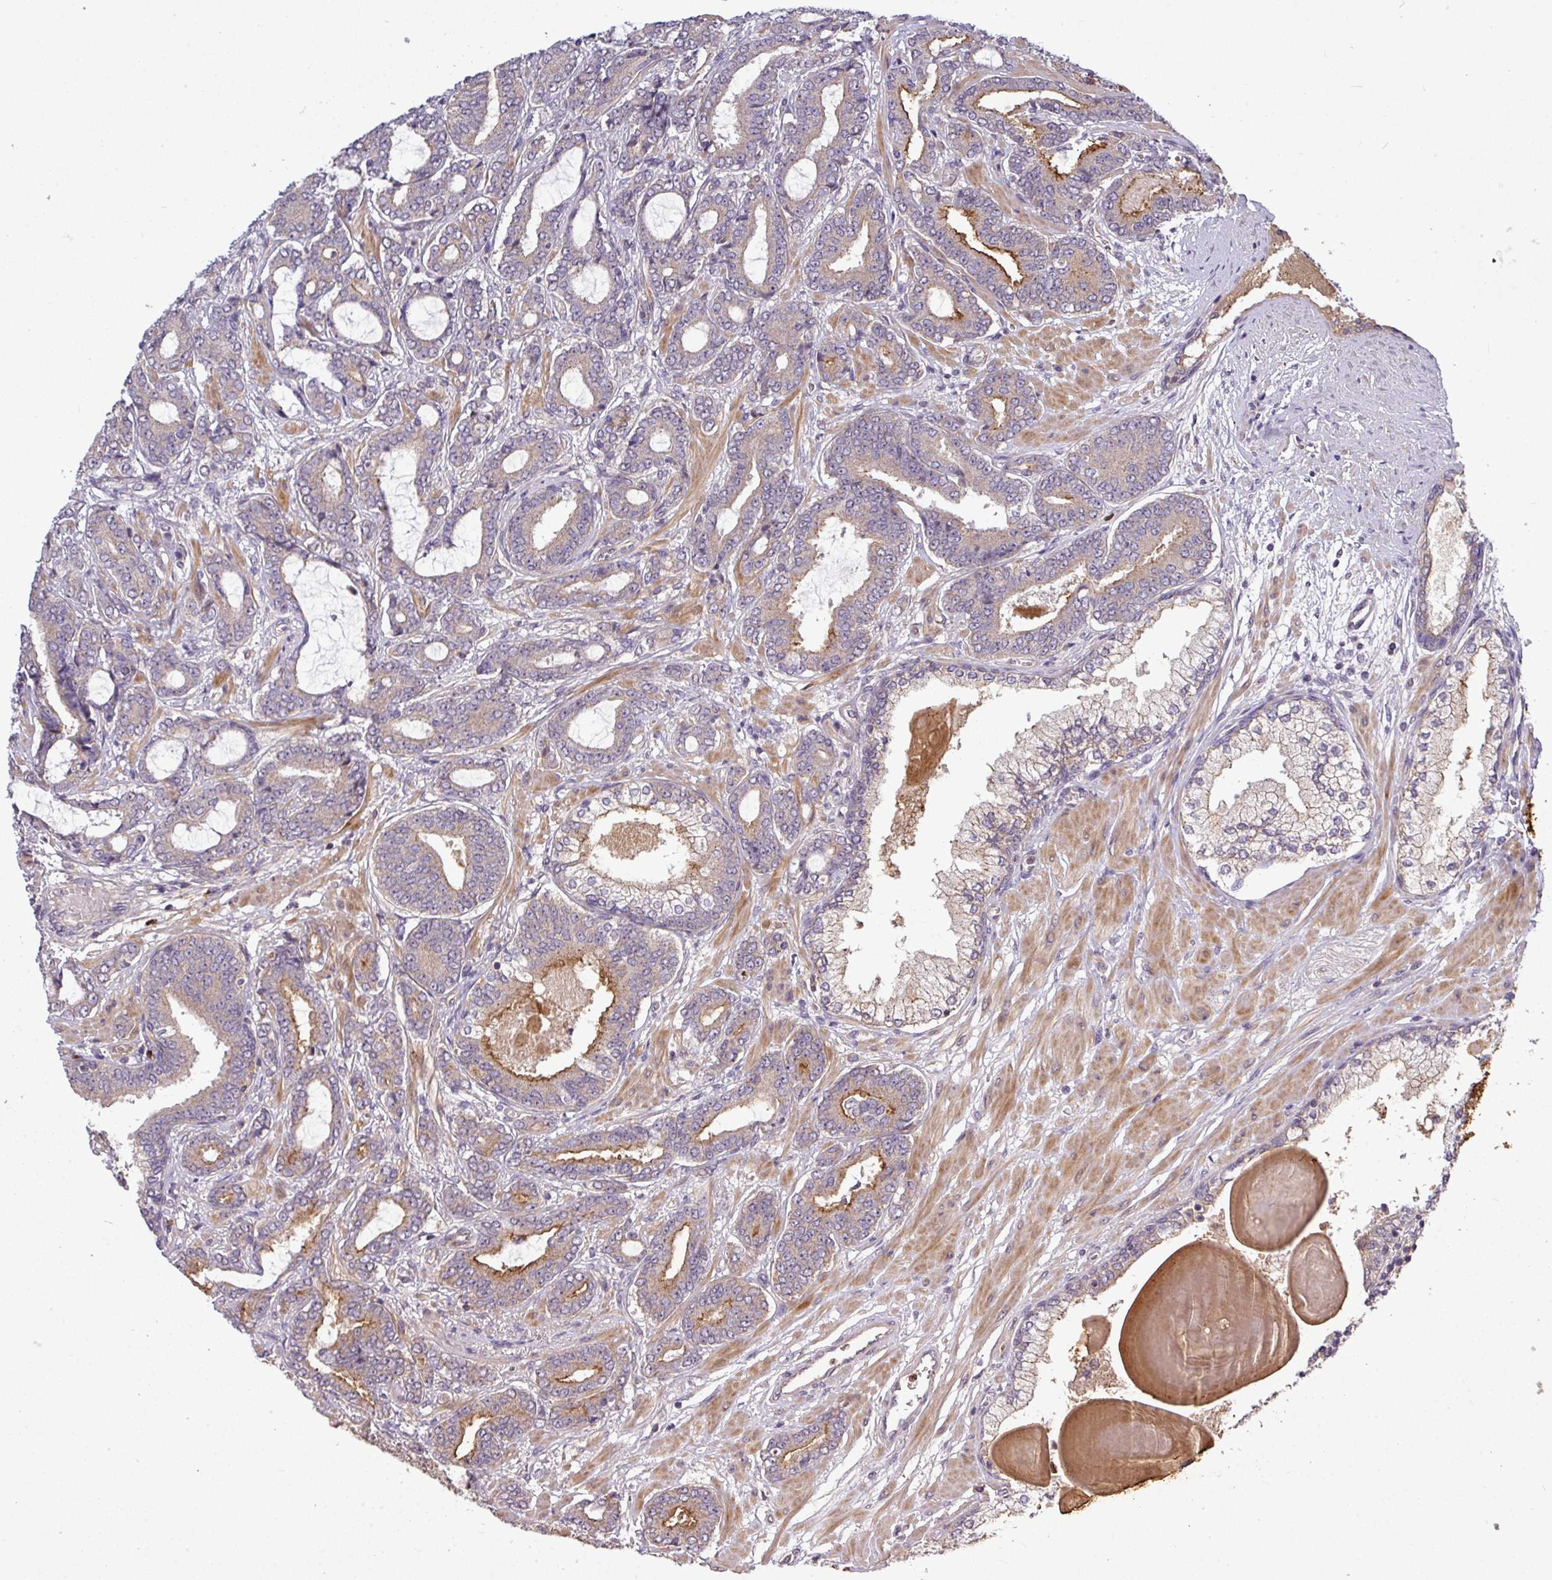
{"staining": {"intensity": "moderate", "quantity": "25%-75%", "location": "cytoplasmic/membranous"}, "tissue": "prostate cancer", "cell_type": "Tumor cells", "image_type": "cancer", "snomed": [{"axis": "morphology", "description": "Adenocarcinoma, Low grade"}, {"axis": "topography", "description": "Prostate and seminal vesicle, NOS"}], "caption": "A histopathology image showing moderate cytoplasmic/membranous expression in about 25%-75% of tumor cells in prostate low-grade adenocarcinoma, as visualized by brown immunohistochemical staining.", "gene": "PAPLN", "patient": {"sex": "male", "age": 61}}